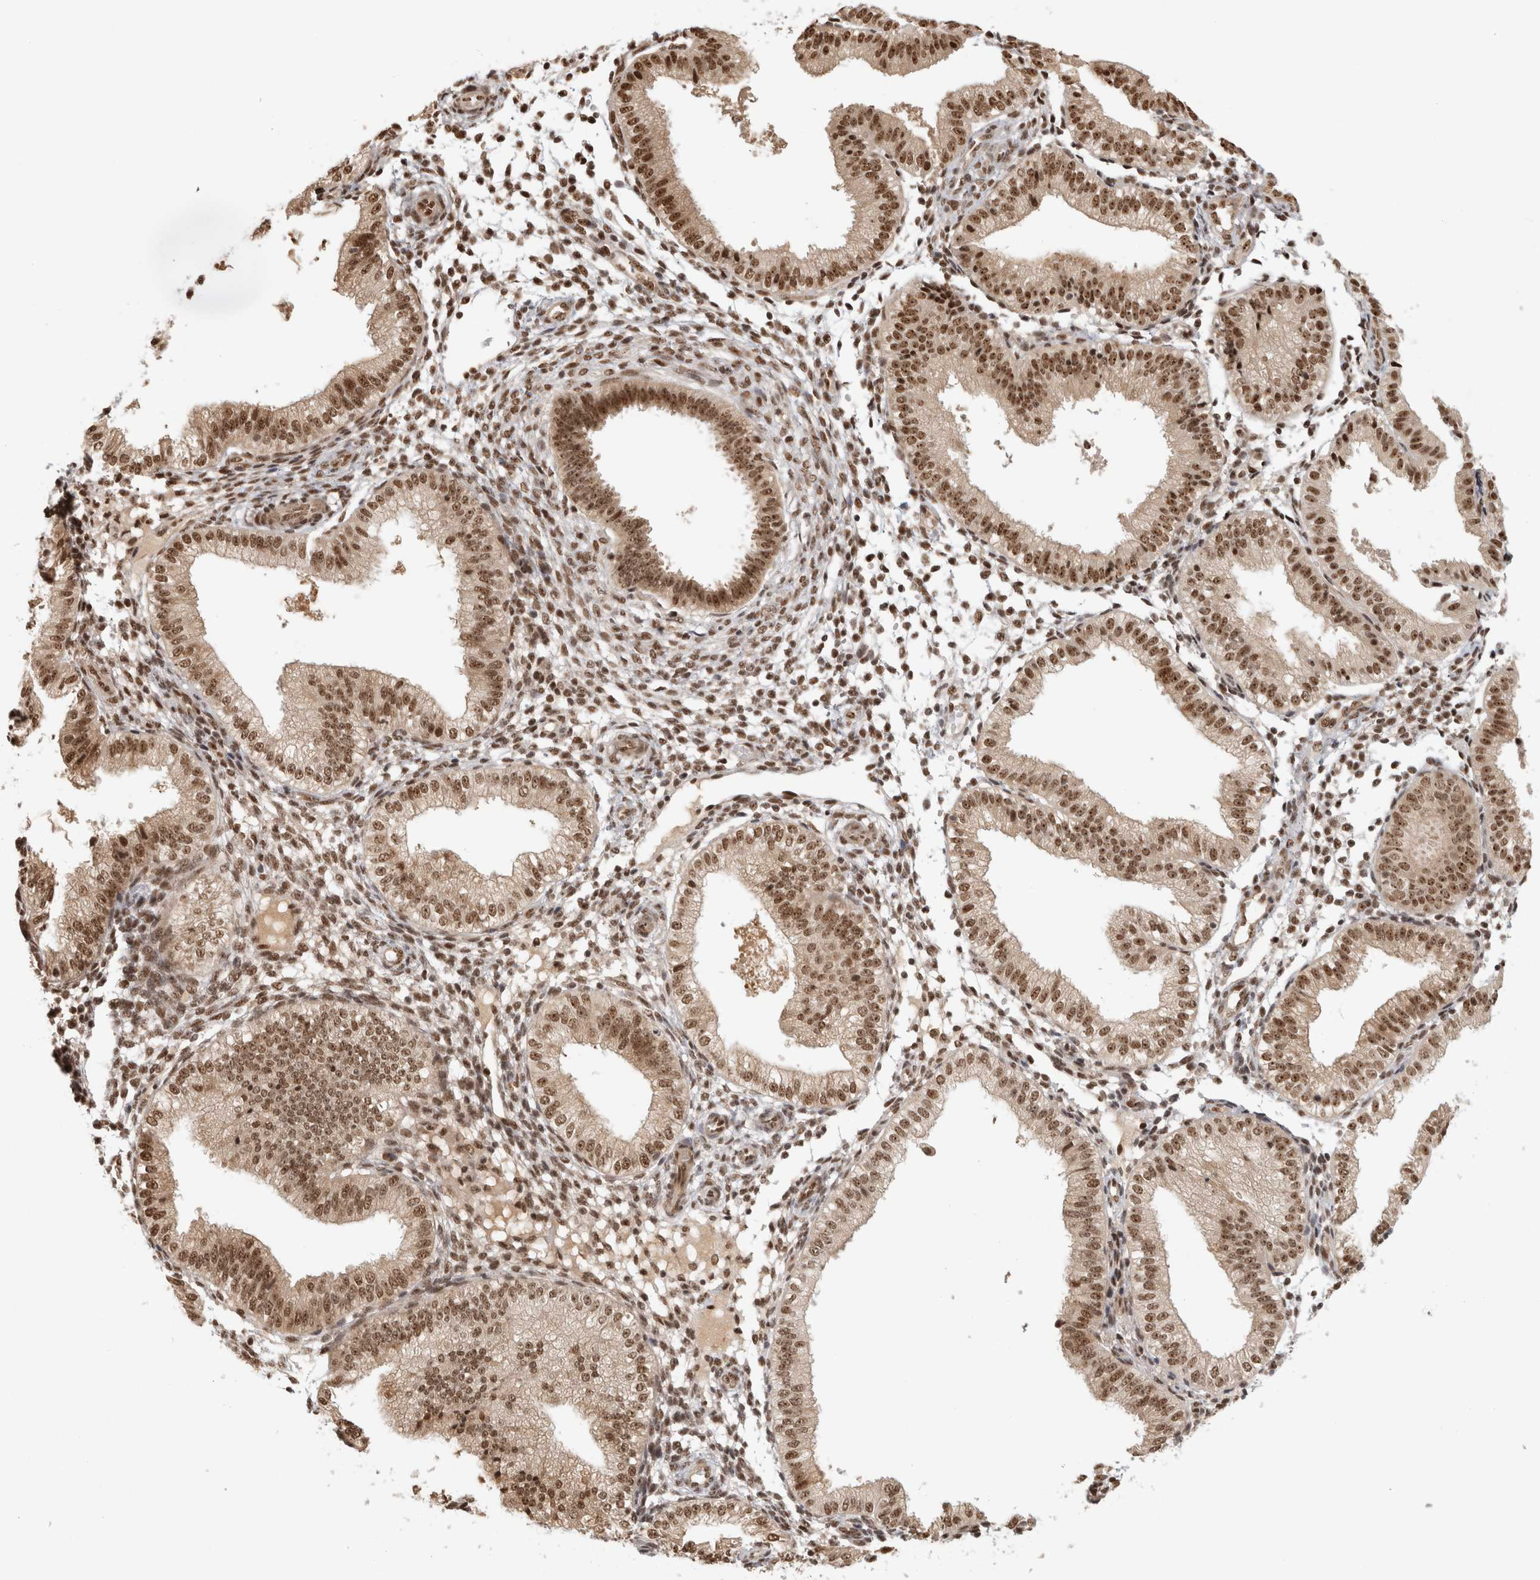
{"staining": {"intensity": "moderate", "quantity": ">75%", "location": "nuclear"}, "tissue": "endometrium", "cell_type": "Cells in endometrial stroma", "image_type": "normal", "snomed": [{"axis": "morphology", "description": "Normal tissue, NOS"}, {"axis": "topography", "description": "Endometrium"}], "caption": "Cells in endometrial stroma reveal medium levels of moderate nuclear expression in approximately >75% of cells in normal human endometrium. (Stains: DAB in brown, nuclei in blue, Microscopy: brightfield microscopy at high magnification).", "gene": "EBNA1BP2", "patient": {"sex": "female", "age": 39}}